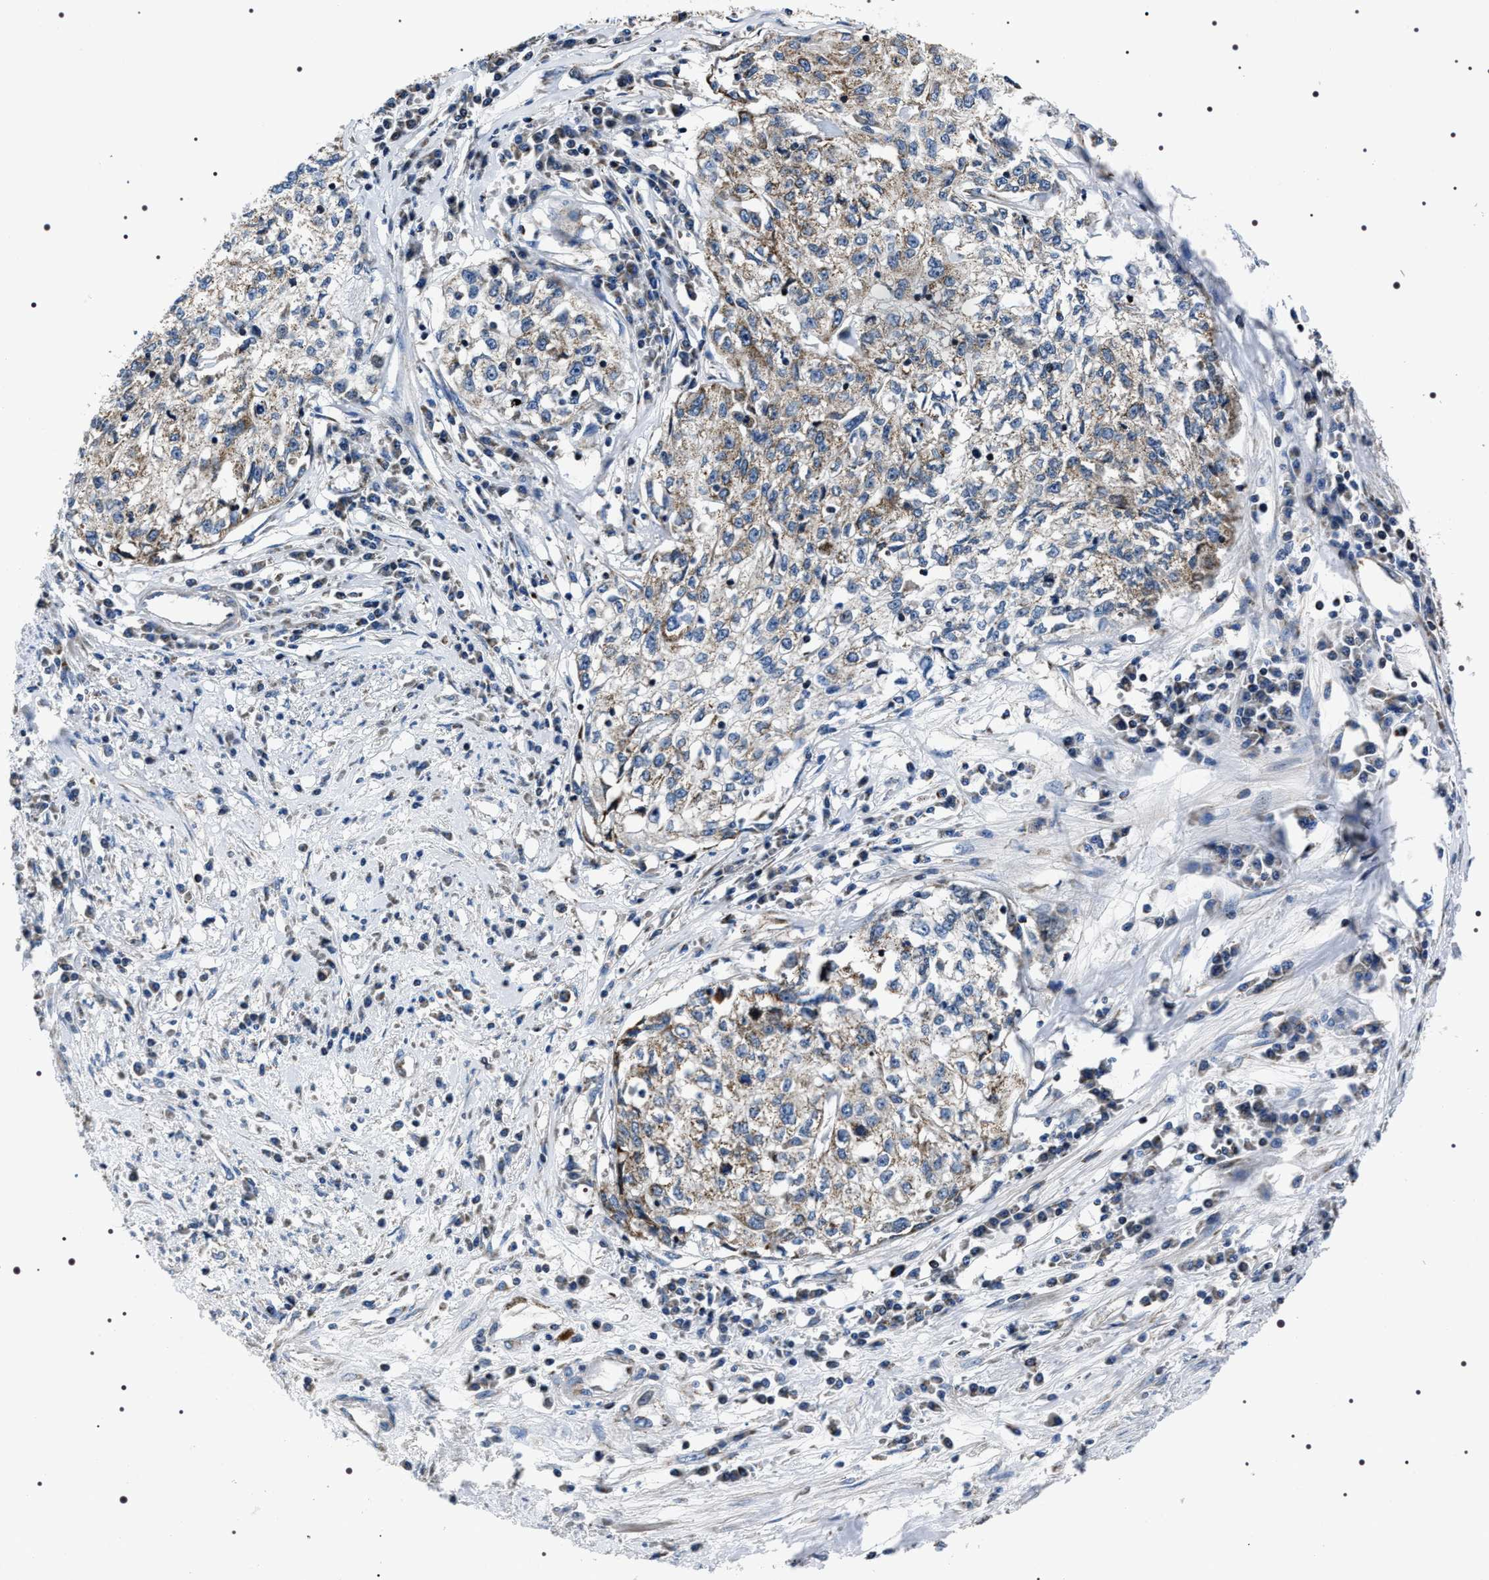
{"staining": {"intensity": "weak", "quantity": "25%-75%", "location": "cytoplasmic/membranous"}, "tissue": "cervical cancer", "cell_type": "Tumor cells", "image_type": "cancer", "snomed": [{"axis": "morphology", "description": "Squamous cell carcinoma, NOS"}, {"axis": "topography", "description": "Cervix"}], "caption": "Cervical squamous cell carcinoma stained with IHC demonstrates weak cytoplasmic/membranous staining in about 25%-75% of tumor cells. (brown staining indicates protein expression, while blue staining denotes nuclei).", "gene": "NTMT1", "patient": {"sex": "female", "age": 57}}